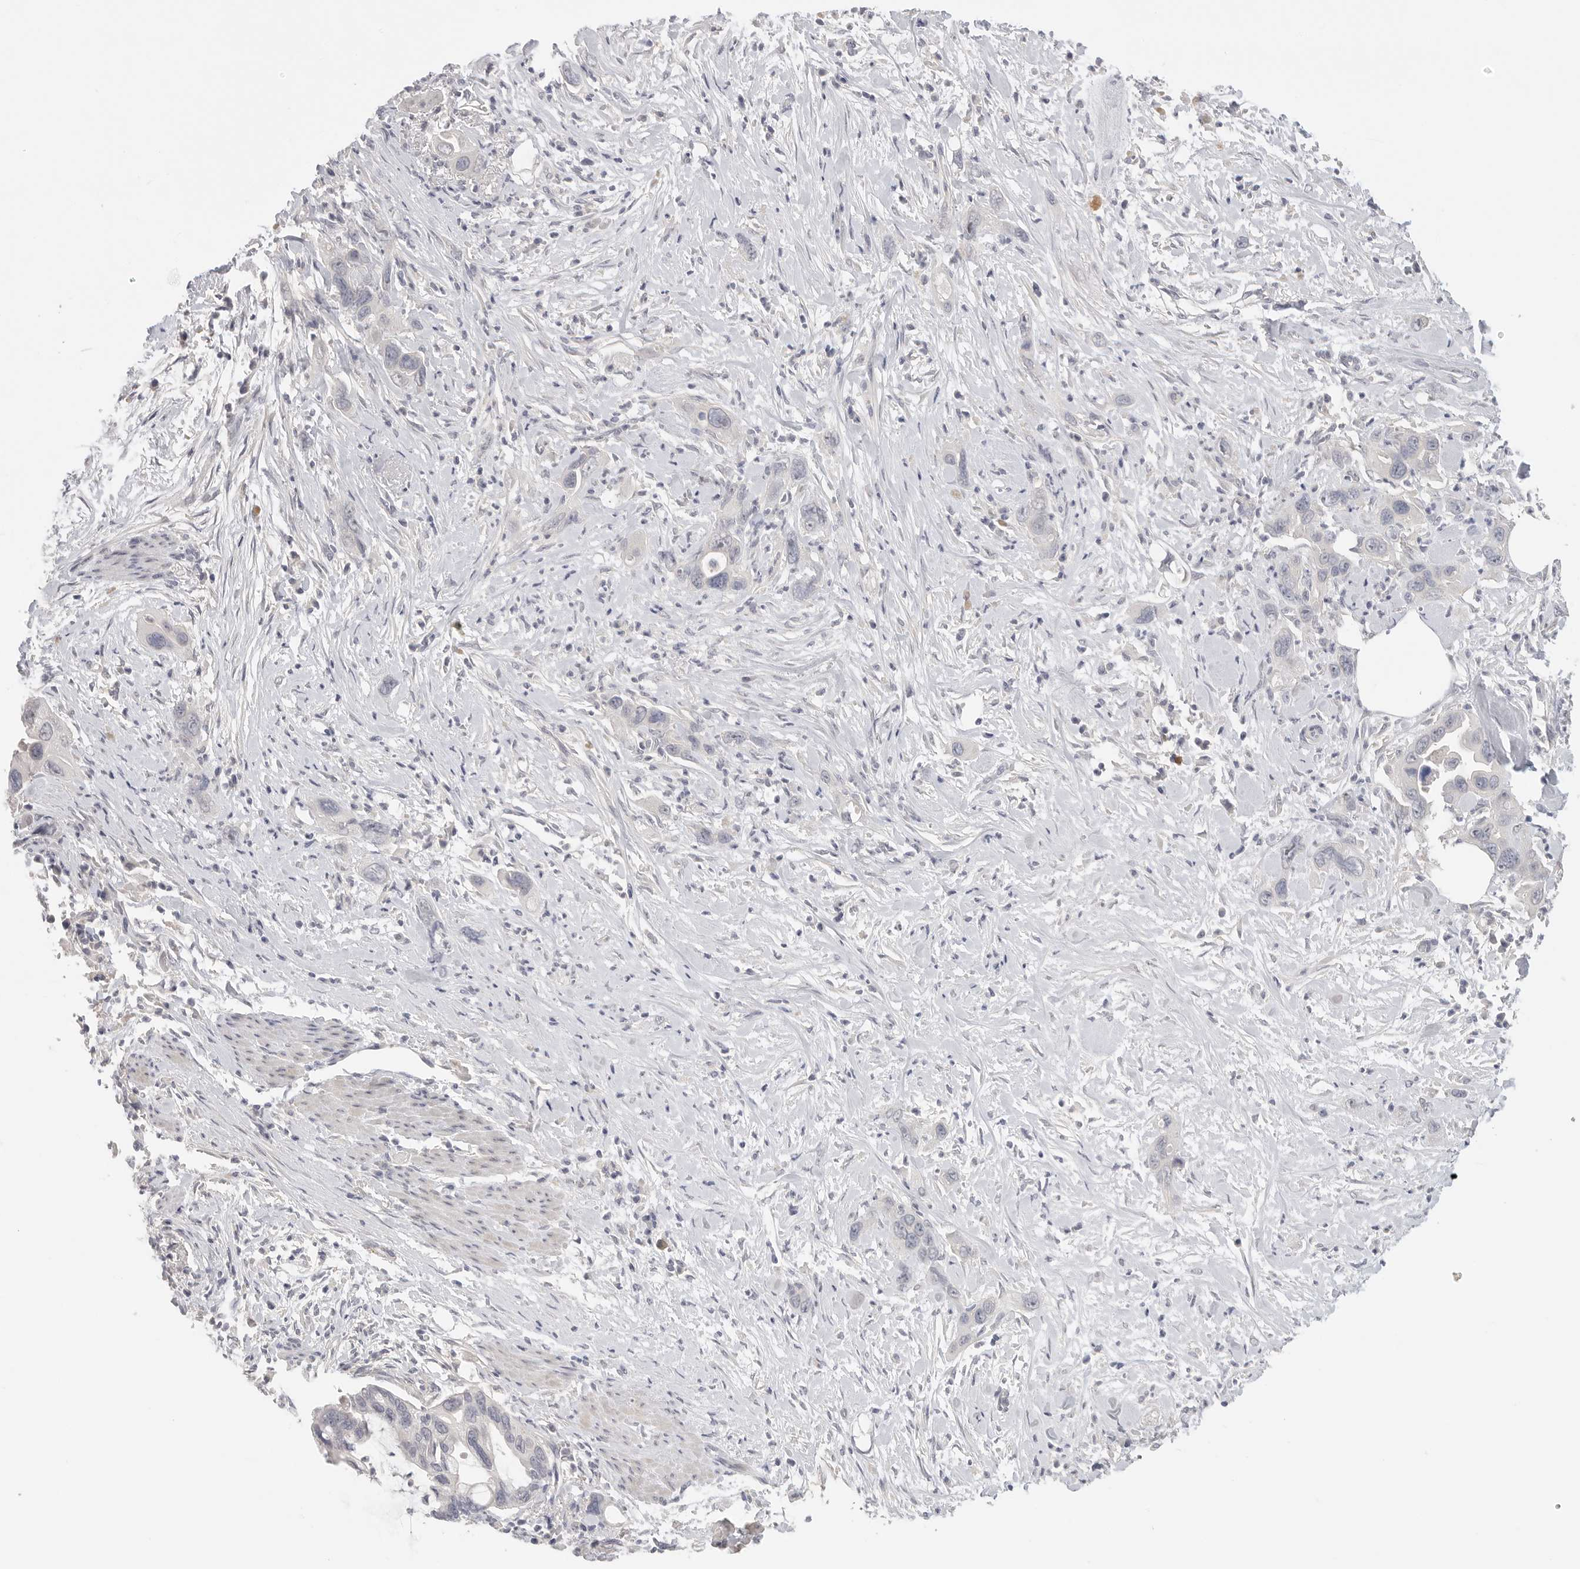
{"staining": {"intensity": "negative", "quantity": "none", "location": "none"}, "tissue": "pancreatic cancer", "cell_type": "Tumor cells", "image_type": "cancer", "snomed": [{"axis": "morphology", "description": "Adenocarcinoma, NOS"}, {"axis": "topography", "description": "Pancreas"}], "caption": "Adenocarcinoma (pancreatic) was stained to show a protein in brown. There is no significant positivity in tumor cells.", "gene": "FBN2", "patient": {"sex": "female", "age": 70}}